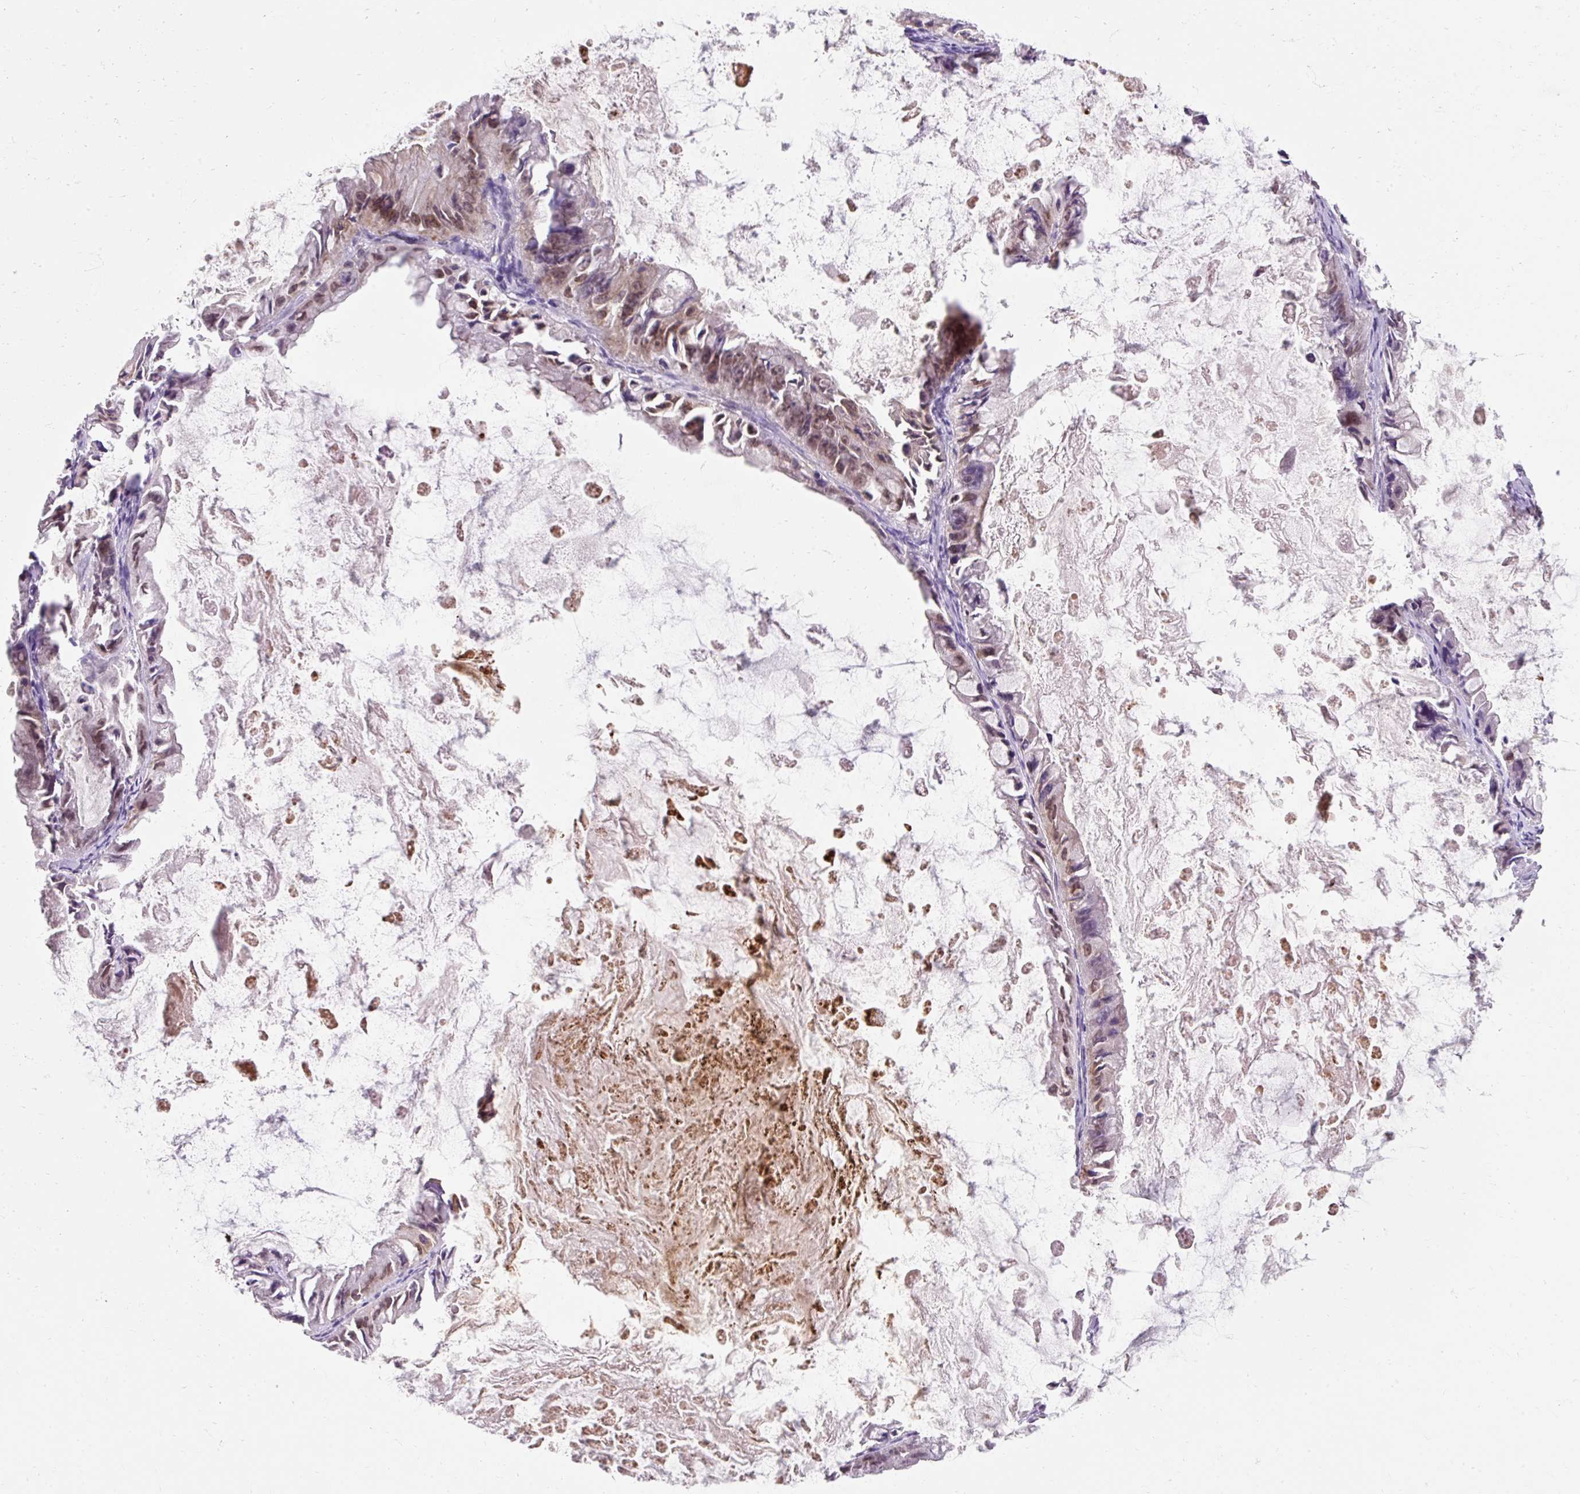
{"staining": {"intensity": "moderate", "quantity": "25%-75%", "location": "cytoplasmic/membranous,nuclear"}, "tissue": "ovarian cancer", "cell_type": "Tumor cells", "image_type": "cancer", "snomed": [{"axis": "morphology", "description": "Cystadenocarcinoma, mucinous, NOS"}, {"axis": "topography", "description": "Ovary"}], "caption": "An image of human ovarian cancer (mucinous cystadenocarcinoma) stained for a protein exhibits moderate cytoplasmic/membranous and nuclear brown staining in tumor cells. Nuclei are stained in blue.", "gene": "ZNF610", "patient": {"sex": "female", "age": 61}}